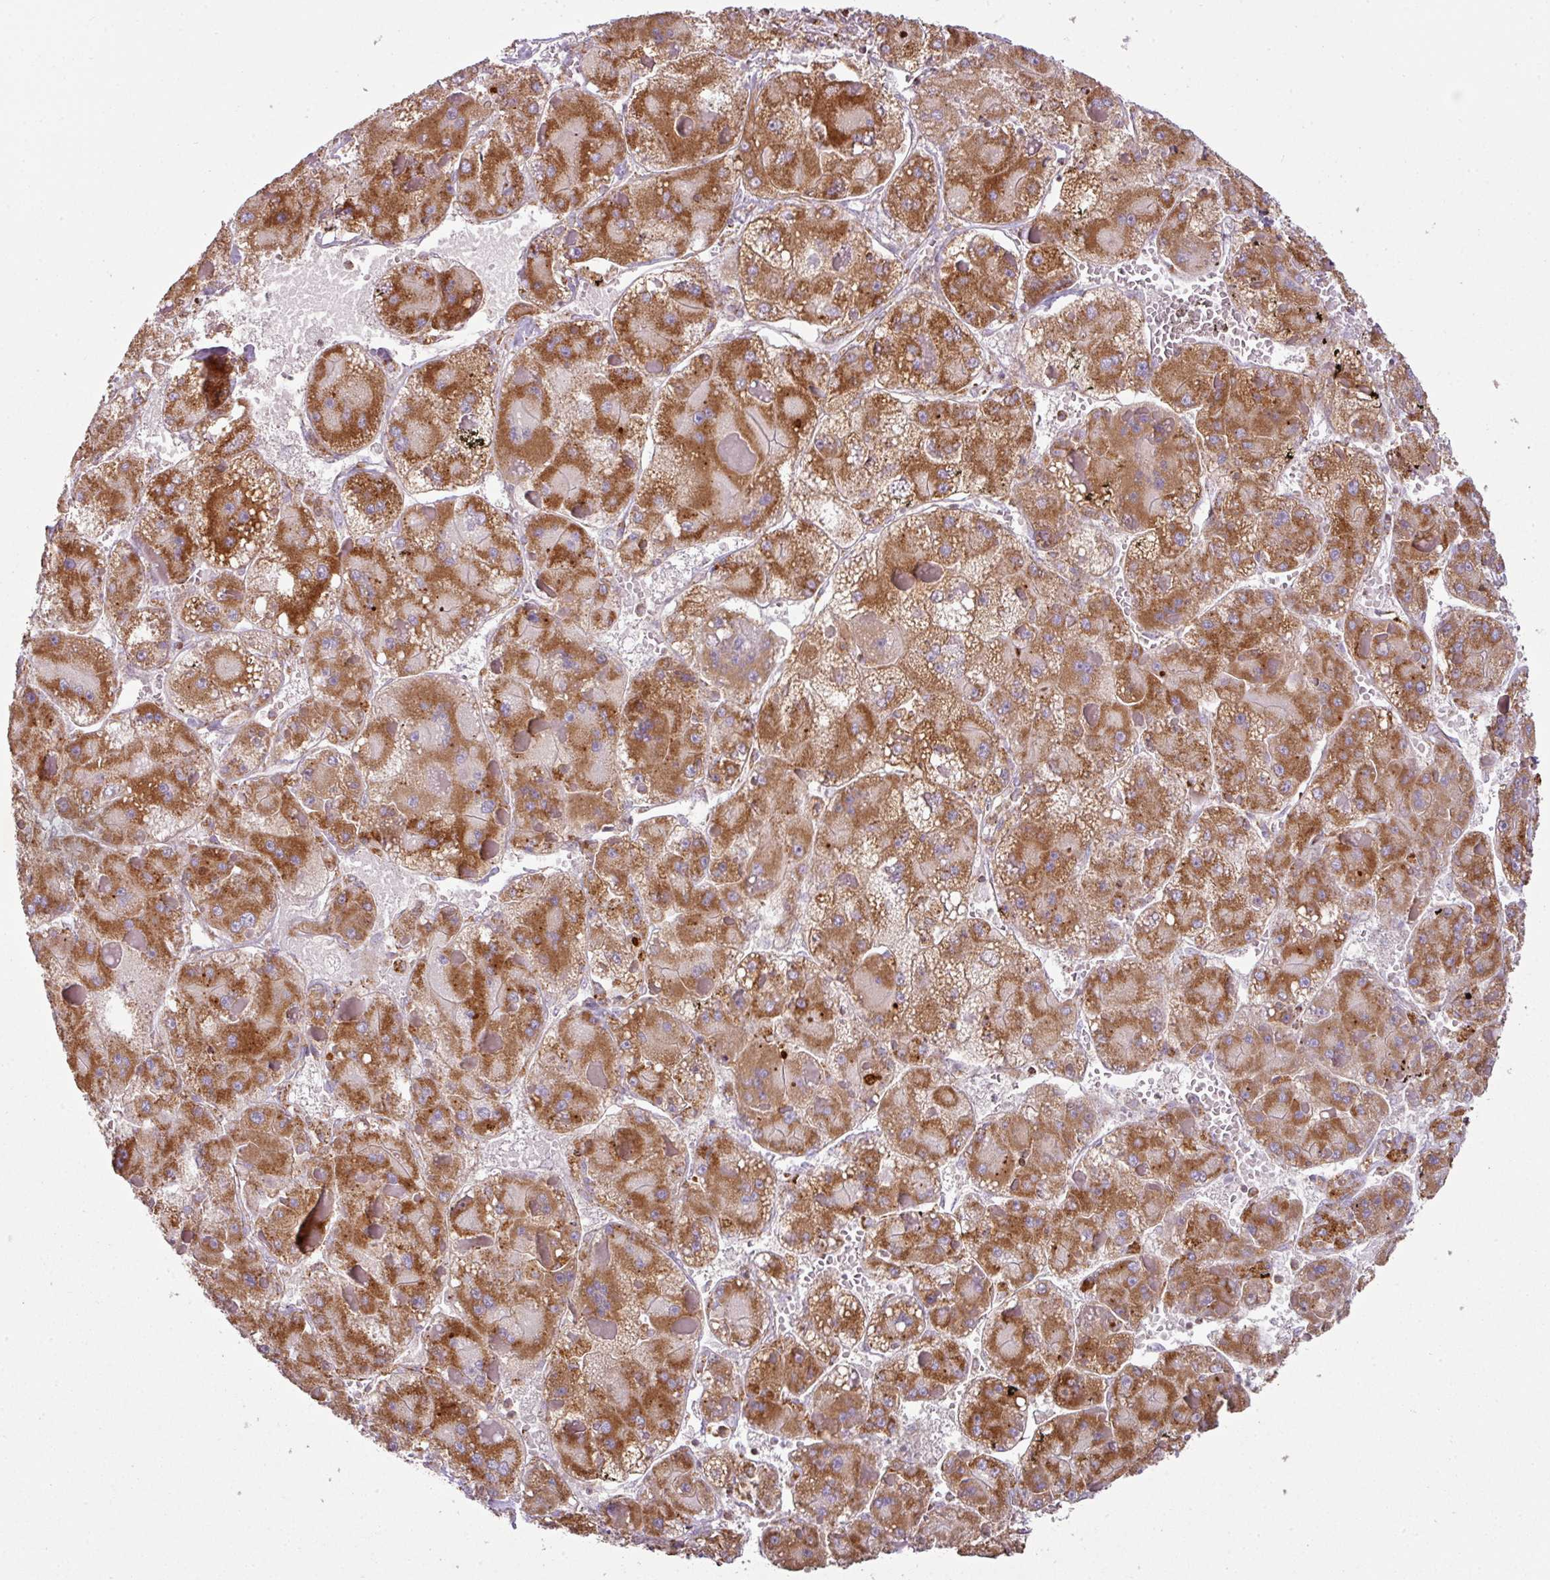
{"staining": {"intensity": "strong", "quantity": ">75%", "location": "cytoplasmic/membranous"}, "tissue": "liver cancer", "cell_type": "Tumor cells", "image_type": "cancer", "snomed": [{"axis": "morphology", "description": "Carcinoma, Hepatocellular, NOS"}, {"axis": "topography", "description": "Liver"}], "caption": "Immunohistochemistry (DAB) staining of hepatocellular carcinoma (liver) reveals strong cytoplasmic/membranous protein positivity in approximately >75% of tumor cells.", "gene": "SQOR", "patient": {"sex": "female", "age": 73}}